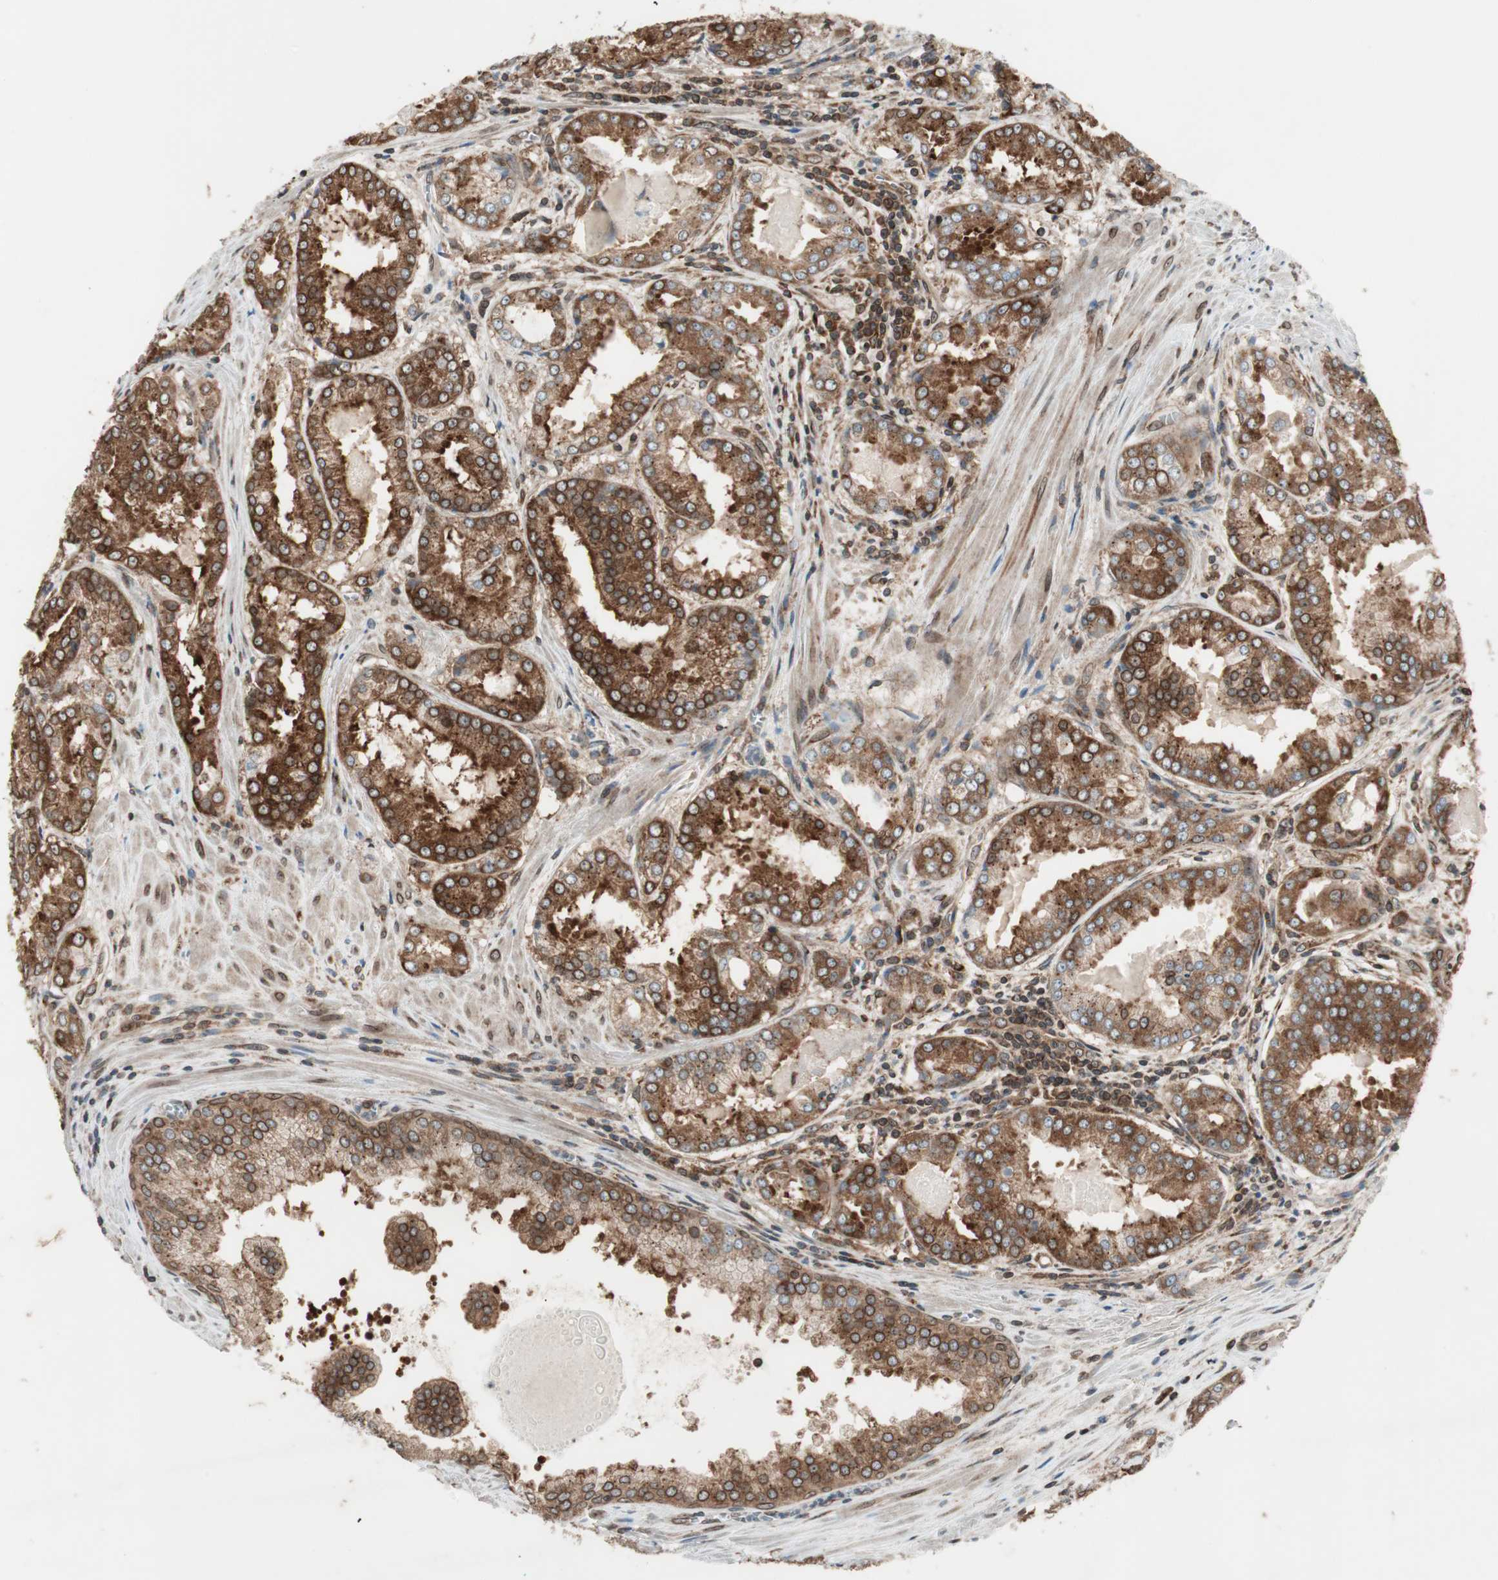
{"staining": {"intensity": "strong", "quantity": ">75%", "location": "cytoplasmic/membranous,nuclear"}, "tissue": "prostate cancer", "cell_type": "Tumor cells", "image_type": "cancer", "snomed": [{"axis": "morphology", "description": "Adenocarcinoma, Low grade"}, {"axis": "topography", "description": "Prostate"}], "caption": "Low-grade adenocarcinoma (prostate) stained with DAB (3,3'-diaminobenzidine) IHC reveals high levels of strong cytoplasmic/membranous and nuclear staining in about >75% of tumor cells. (Brightfield microscopy of DAB IHC at high magnification).", "gene": "NUP62", "patient": {"sex": "male", "age": 64}}